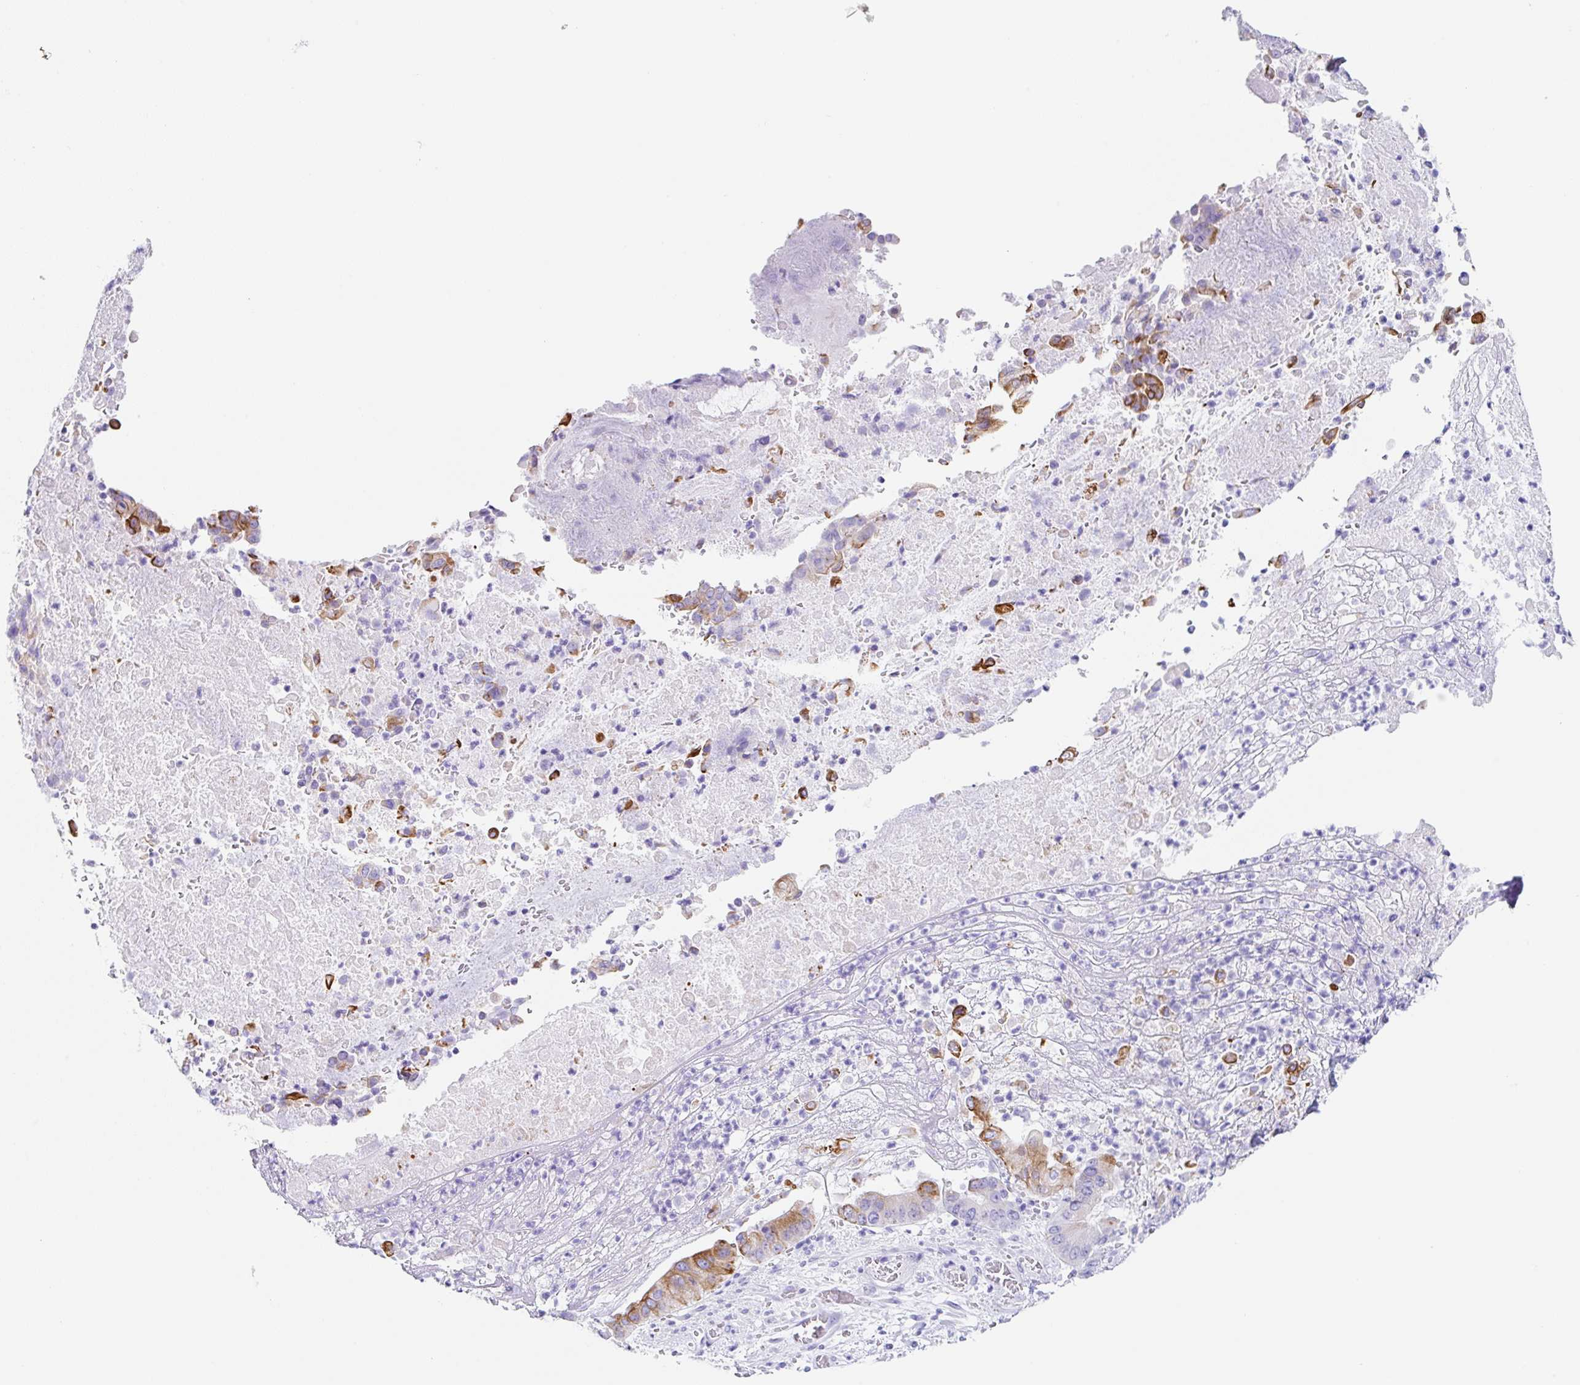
{"staining": {"intensity": "moderate", "quantity": "25%-75%", "location": "cytoplasmic/membranous"}, "tissue": "pancreatic cancer", "cell_type": "Tumor cells", "image_type": "cancer", "snomed": [{"axis": "morphology", "description": "Adenocarcinoma, NOS"}, {"axis": "topography", "description": "Pancreas"}], "caption": "Immunohistochemical staining of pancreatic adenocarcinoma displays medium levels of moderate cytoplasmic/membranous positivity in about 25%-75% of tumor cells.", "gene": "CLDND2", "patient": {"sex": "female", "age": 77}}